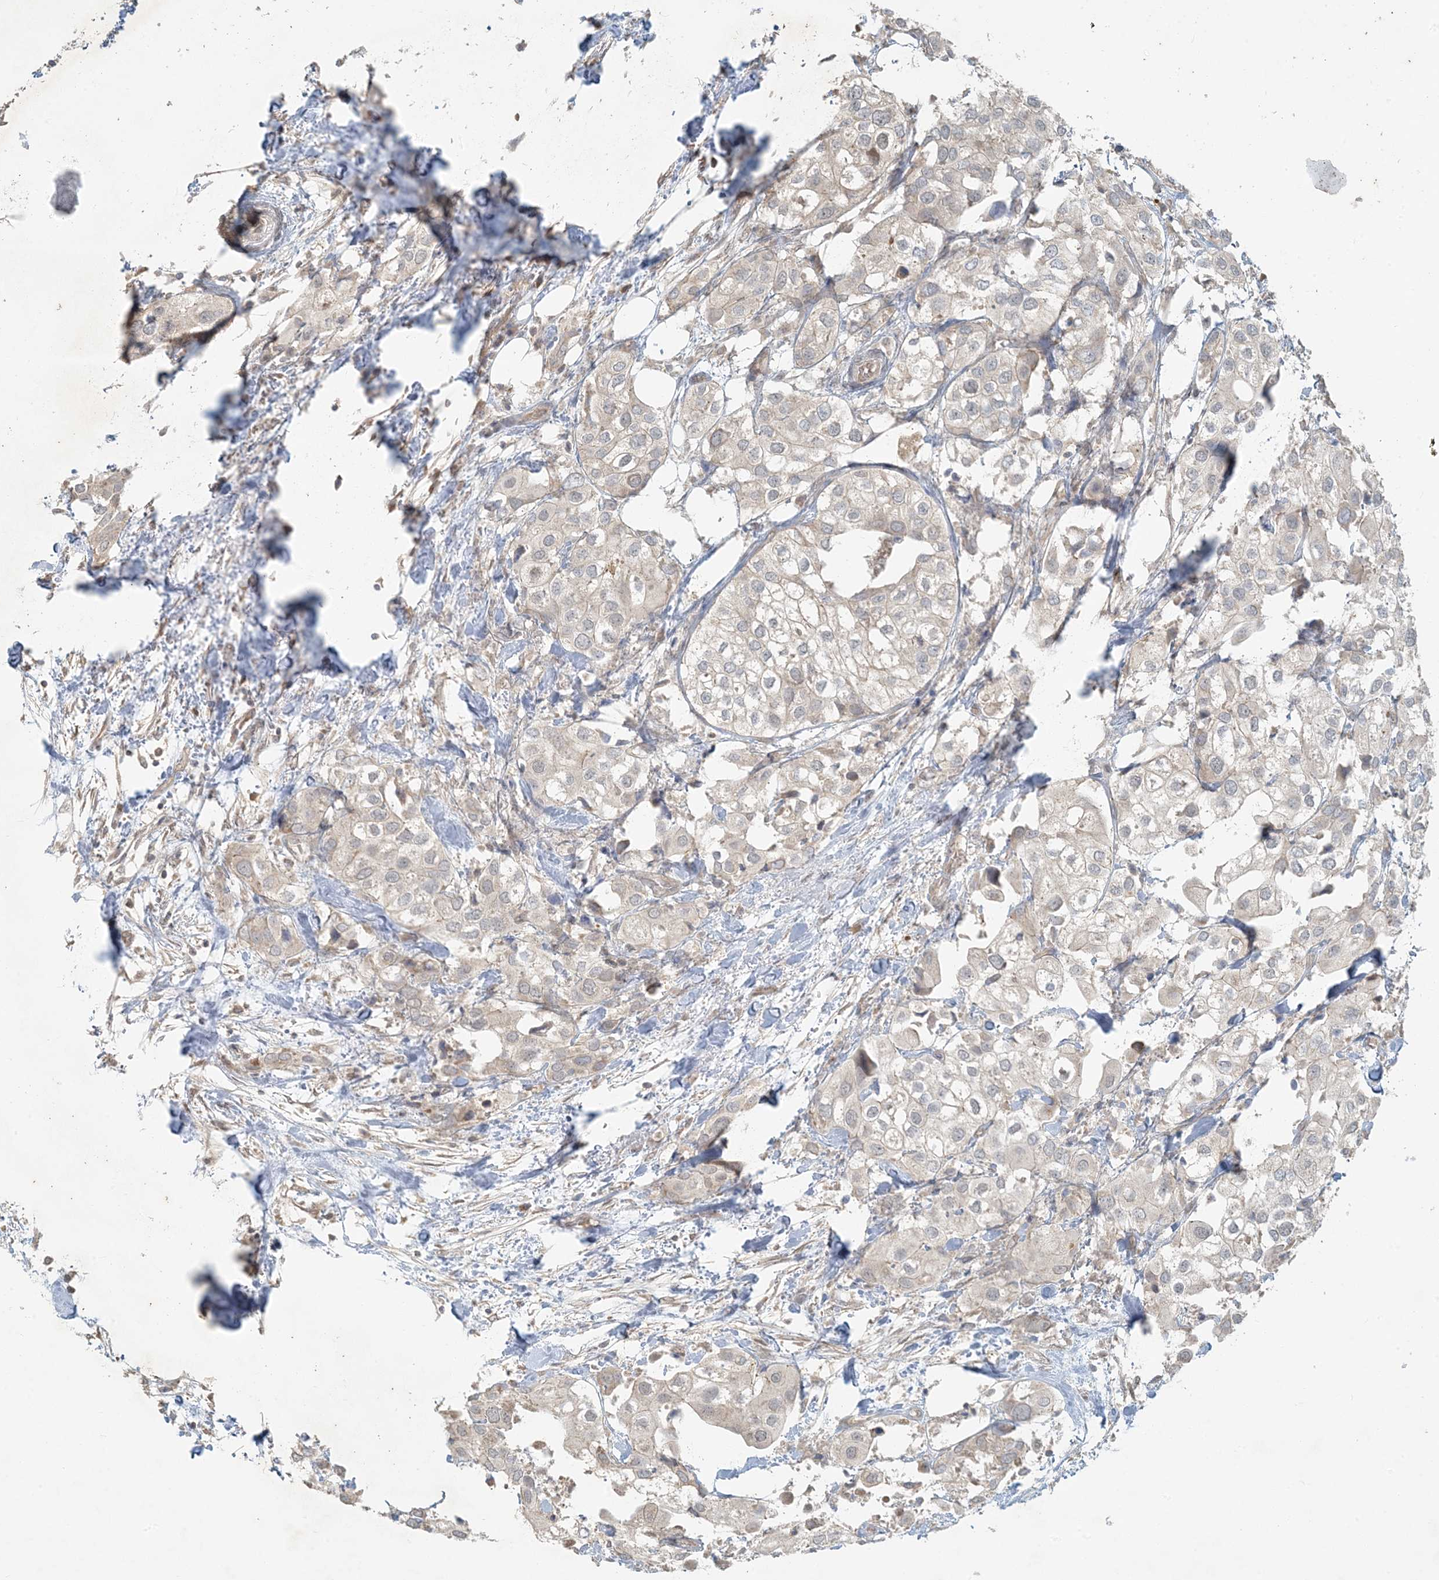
{"staining": {"intensity": "negative", "quantity": "none", "location": "none"}, "tissue": "urothelial cancer", "cell_type": "Tumor cells", "image_type": "cancer", "snomed": [{"axis": "morphology", "description": "Urothelial carcinoma, High grade"}, {"axis": "topography", "description": "Urinary bladder"}], "caption": "An image of human urothelial carcinoma (high-grade) is negative for staining in tumor cells.", "gene": "BCORL1", "patient": {"sex": "male", "age": 64}}